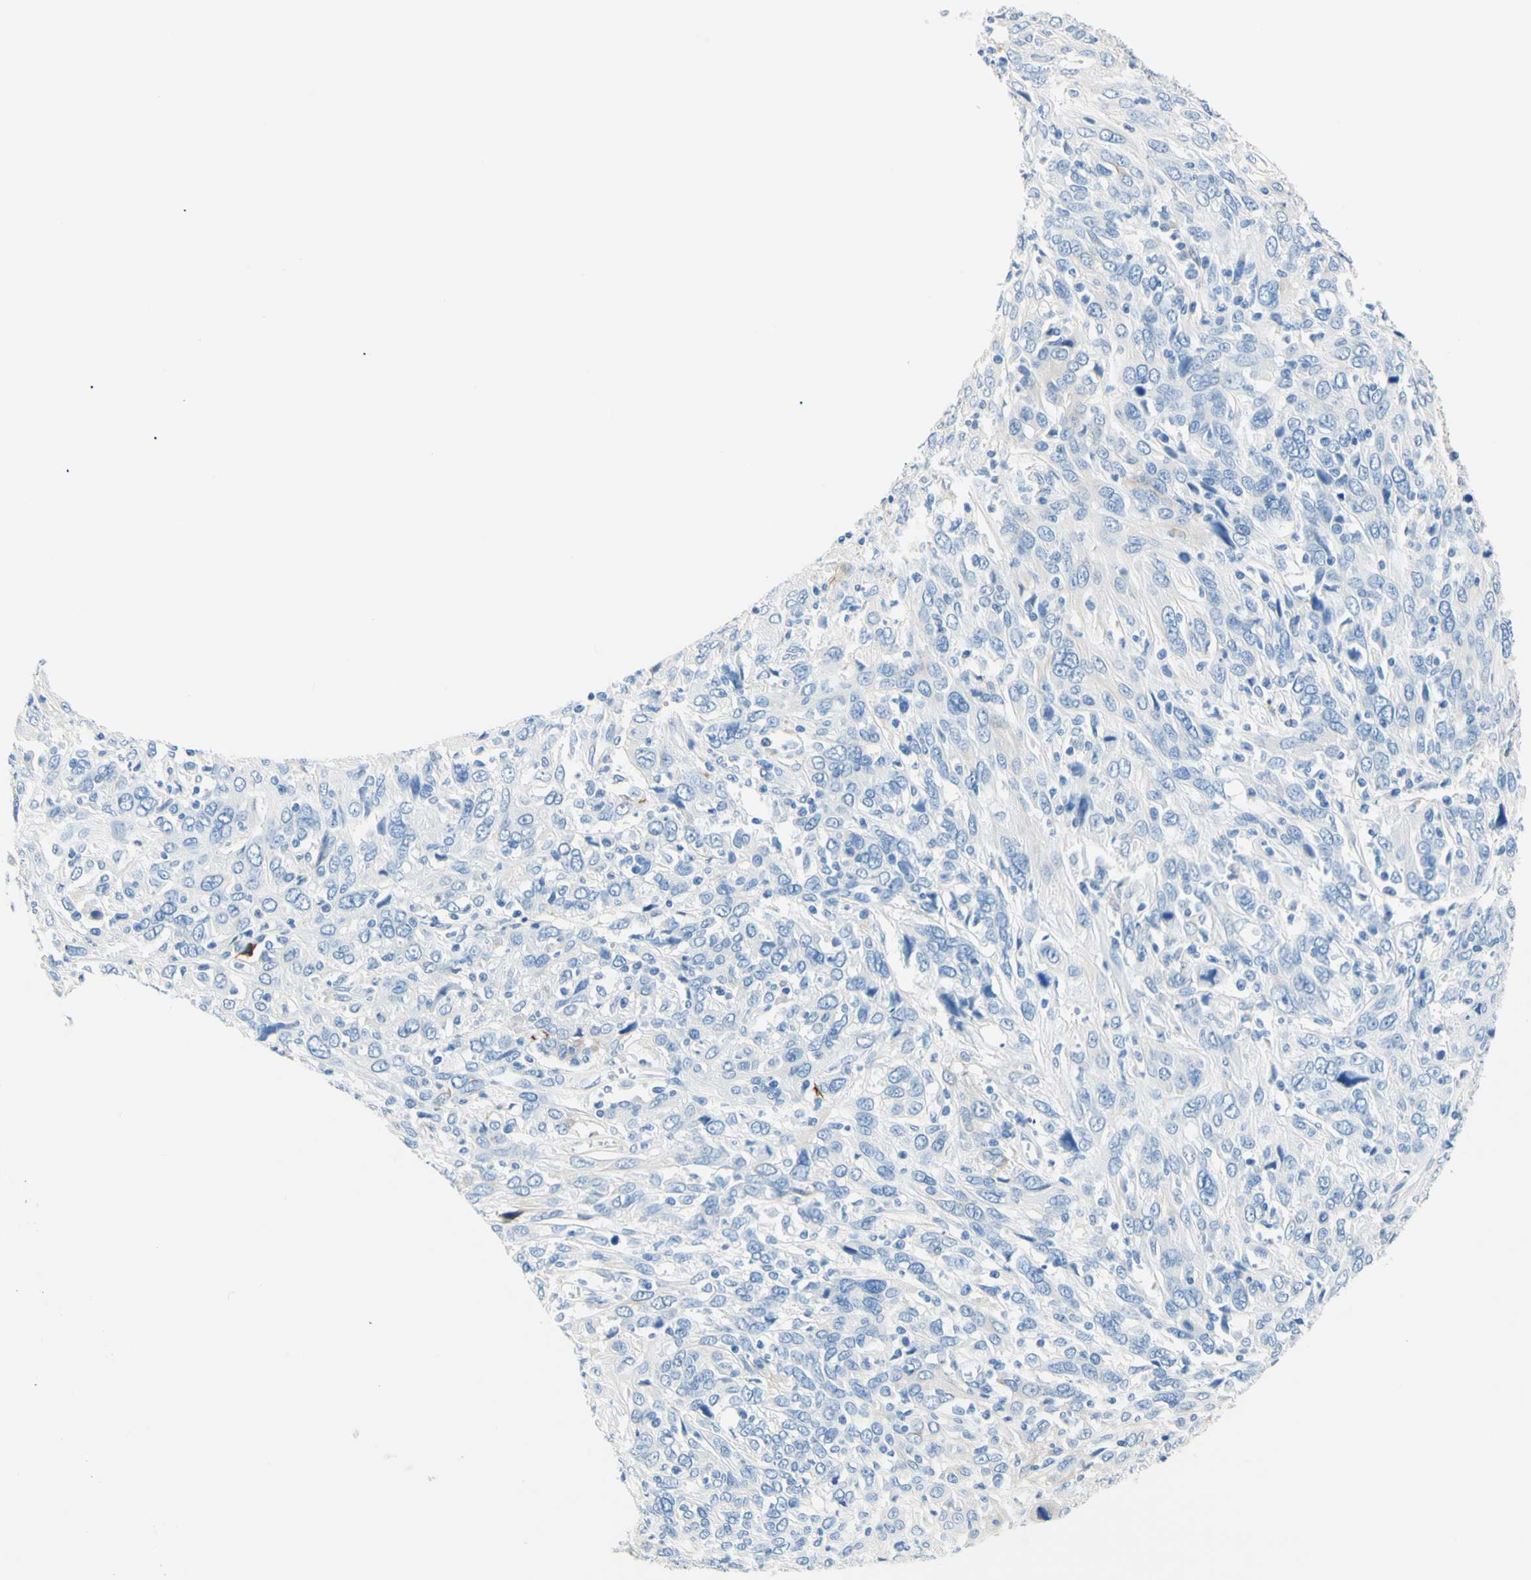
{"staining": {"intensity": "negative", "quantity": "none", "location": "none"}, "tissue": "cervical cancer", "cell_type": "Tumor cells", "image_type": "cancer", "snomed": [{"axis": "morphology", "description": "Squamous cell carcinoma, NOS"}, {"axis": "topography", "description": "Cervix"}], "caption": "Immunohistochemical staining of human cervical cancer (squamous cell carcinoma) exhibits no significant positivity in tumor cells. (Brightfield microscopy of DAB immunohistochemistry at high magnification).", "gene": "HPCA", "patient": {"sex": "female", "age": 46}}